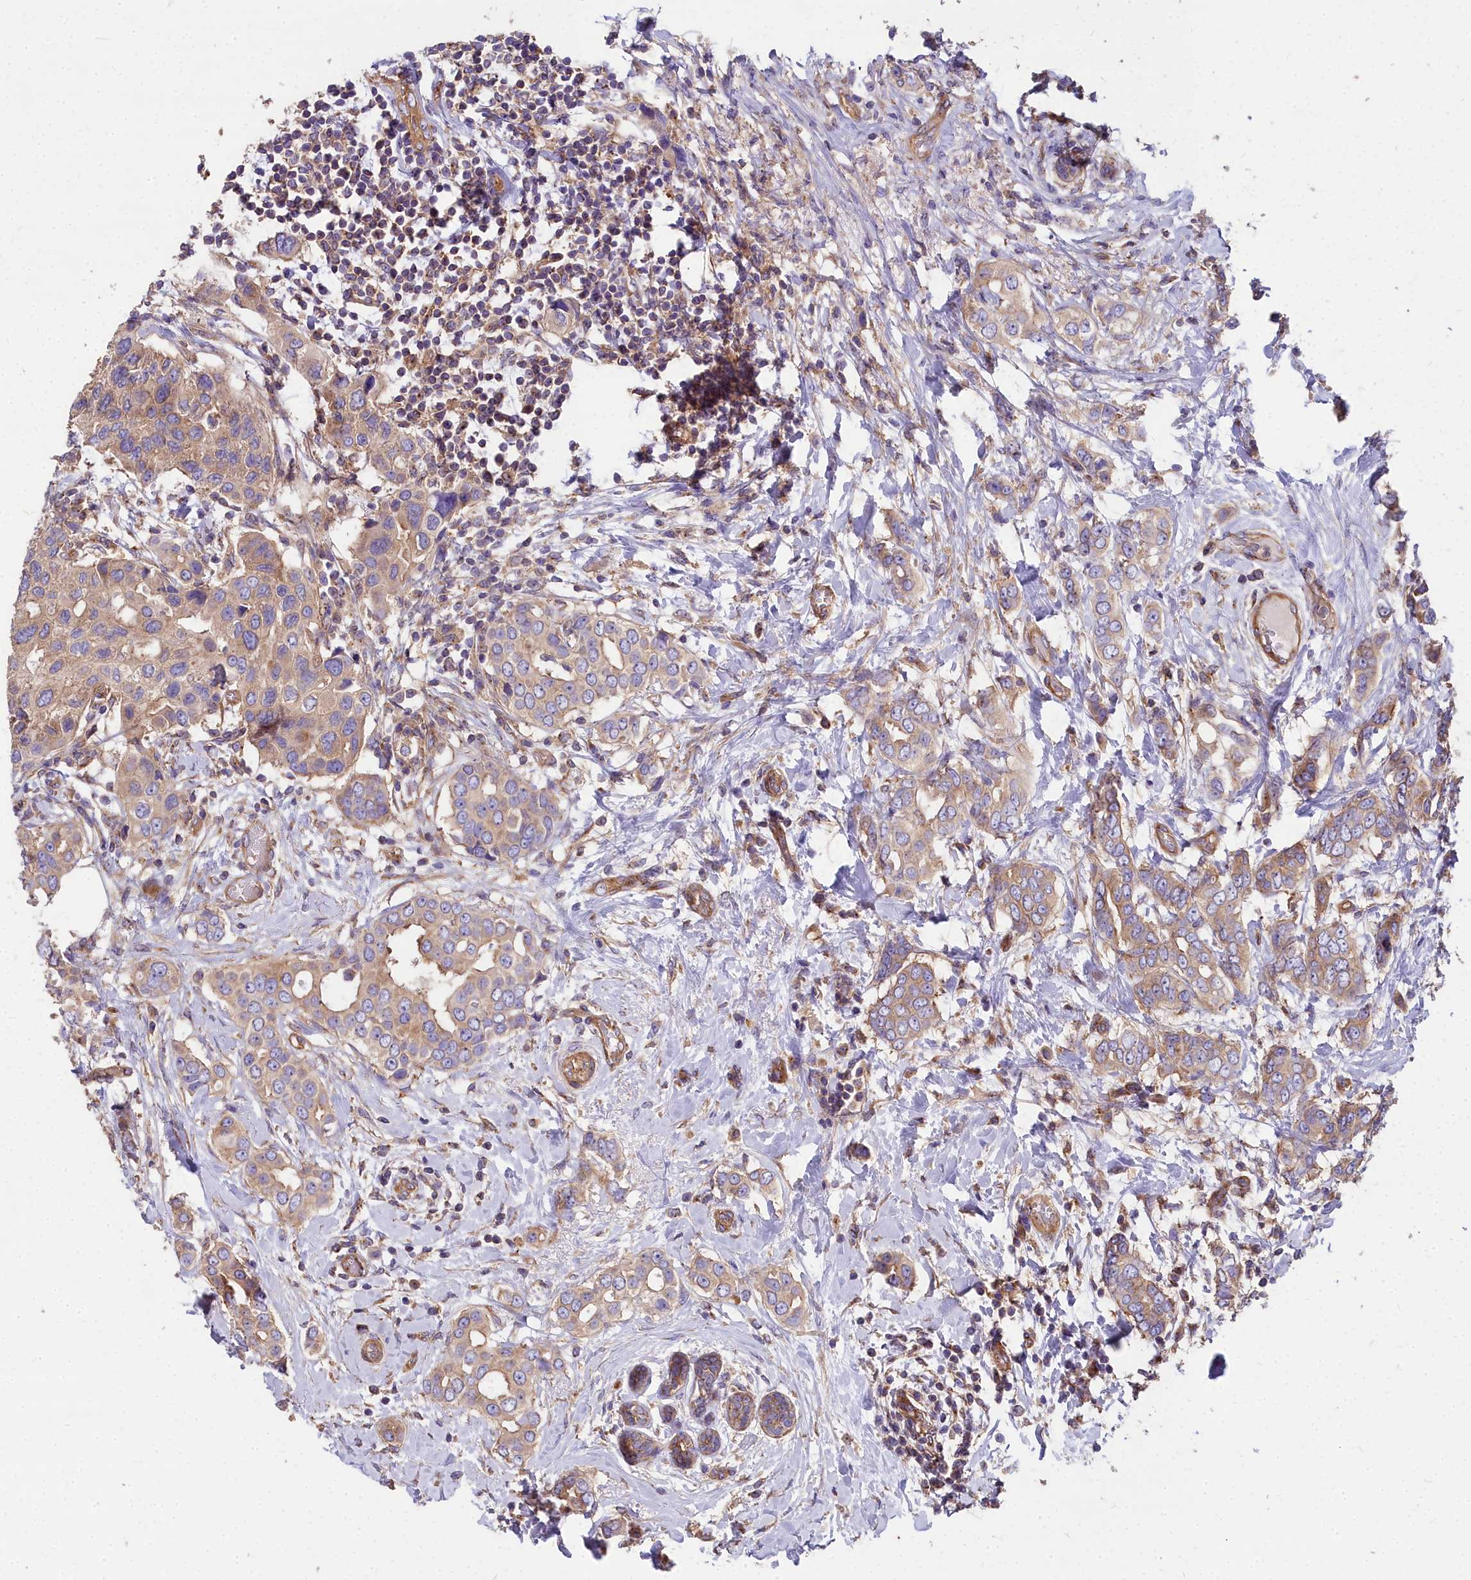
{"staining": {"intensity": "weak", "quantity": ">75%", "location": "cytoplasmic/membranous"}, "tissue": "breast cancer", "cell_type": "Tumor cells", "image_type": "cancer", "snomed": [{"axis": "morphology", "description": "Lobular carcinoma"}, {"axis": "topography", "description": "Breast"}], "caption": "Tumor cells display low levels of weak cytoplasmic/membranous staining in approximately >75% of cells in breast lobular carcinoma.", "gene": "DCTN3", "patient": {"sex": "female", "age": 51}}